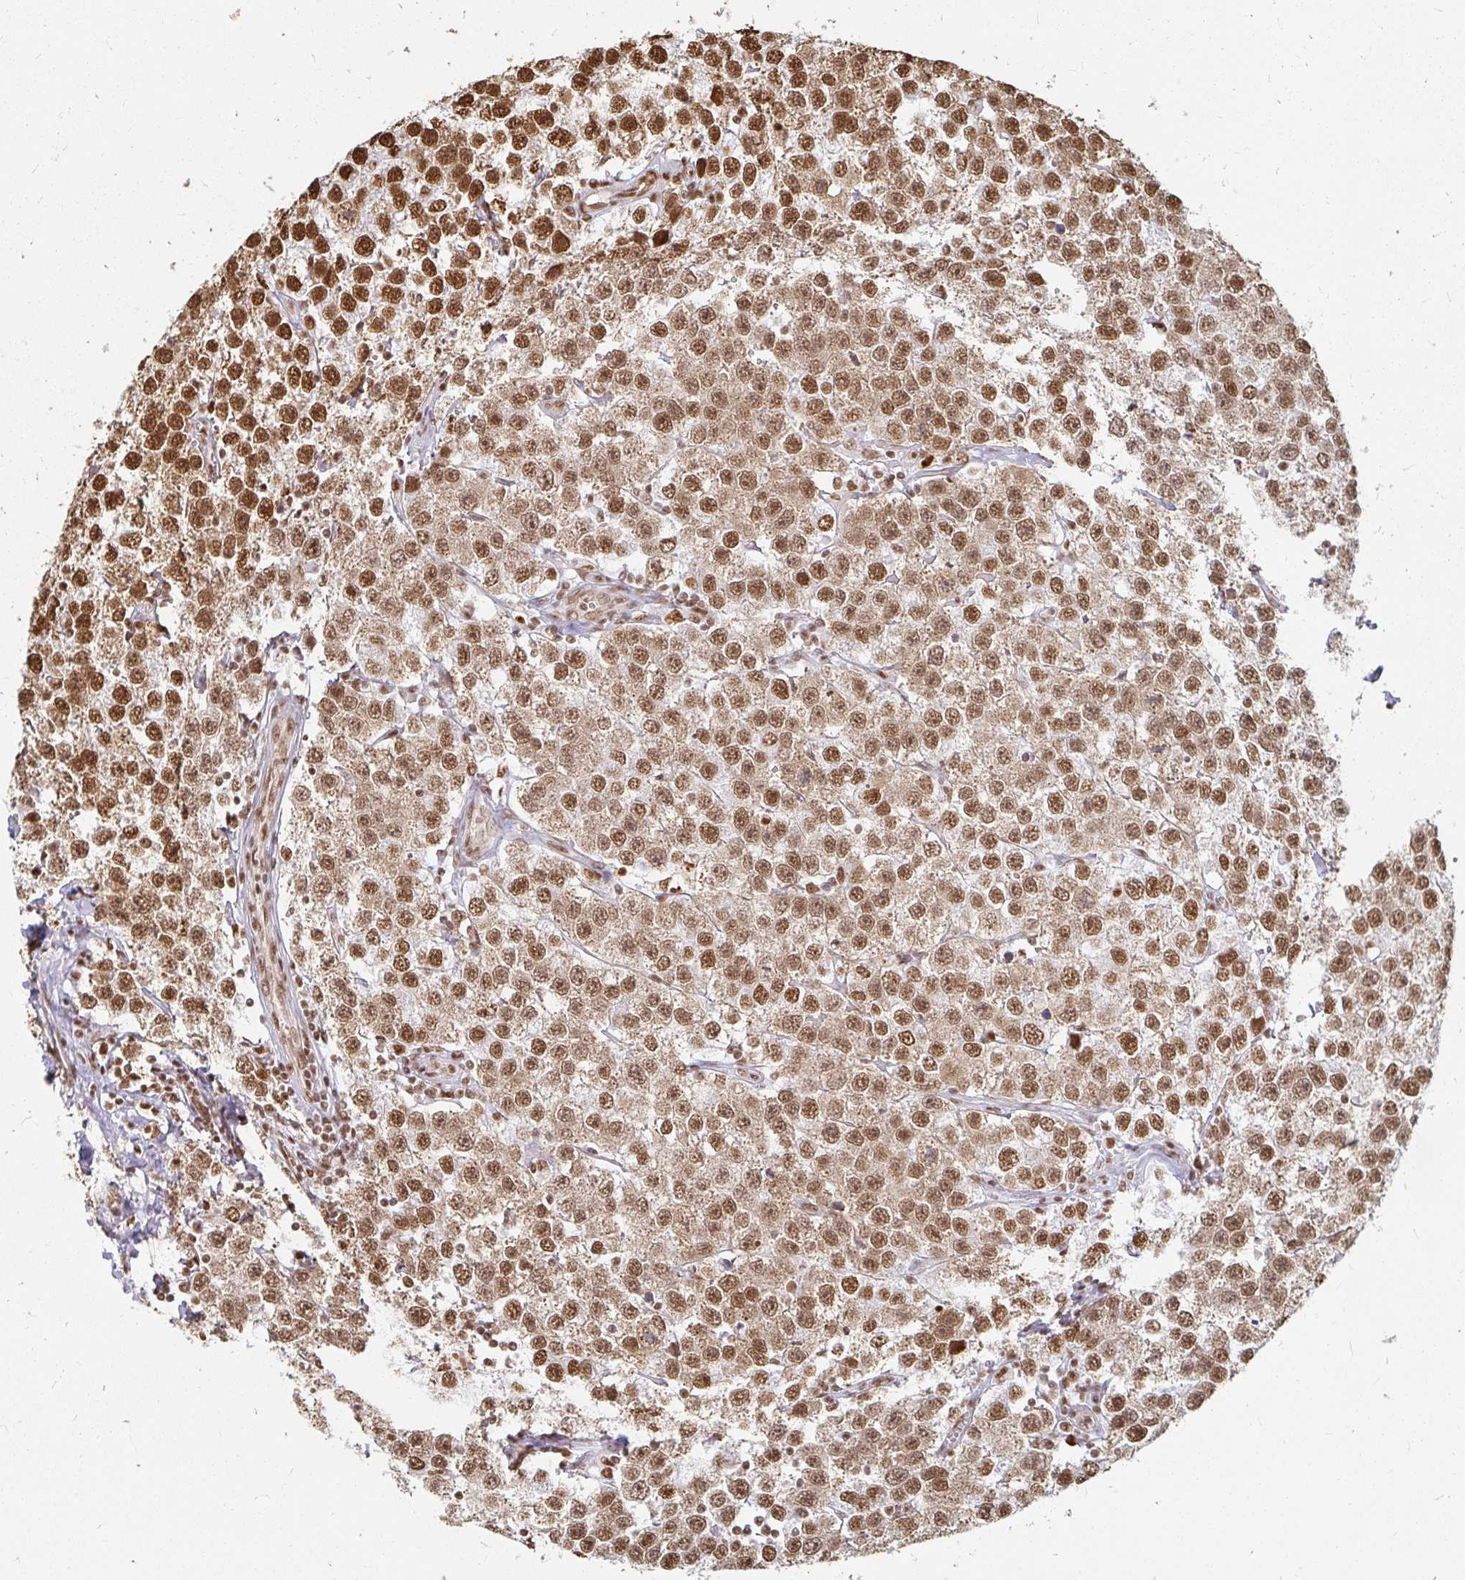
{"staining": {"intensity": "moderate", "quantity": ">75%", "location": "nuclear"}, "tissue": "testis cancer", "cell_type": "Tumor cells", "image_type": "cancer", "snomed": [{"axis": "morphology", "description": "Seminoma, NOS"}, {"axis": "topography", "description": "Testis"}], "caption": "Tumor cells demonstrate medium levels of moderate nuclear staining in approximately >75% of cells in seminoma (testis).", "gene": "HNRNPU", "patient": {"sex": "male", "age": 34}}